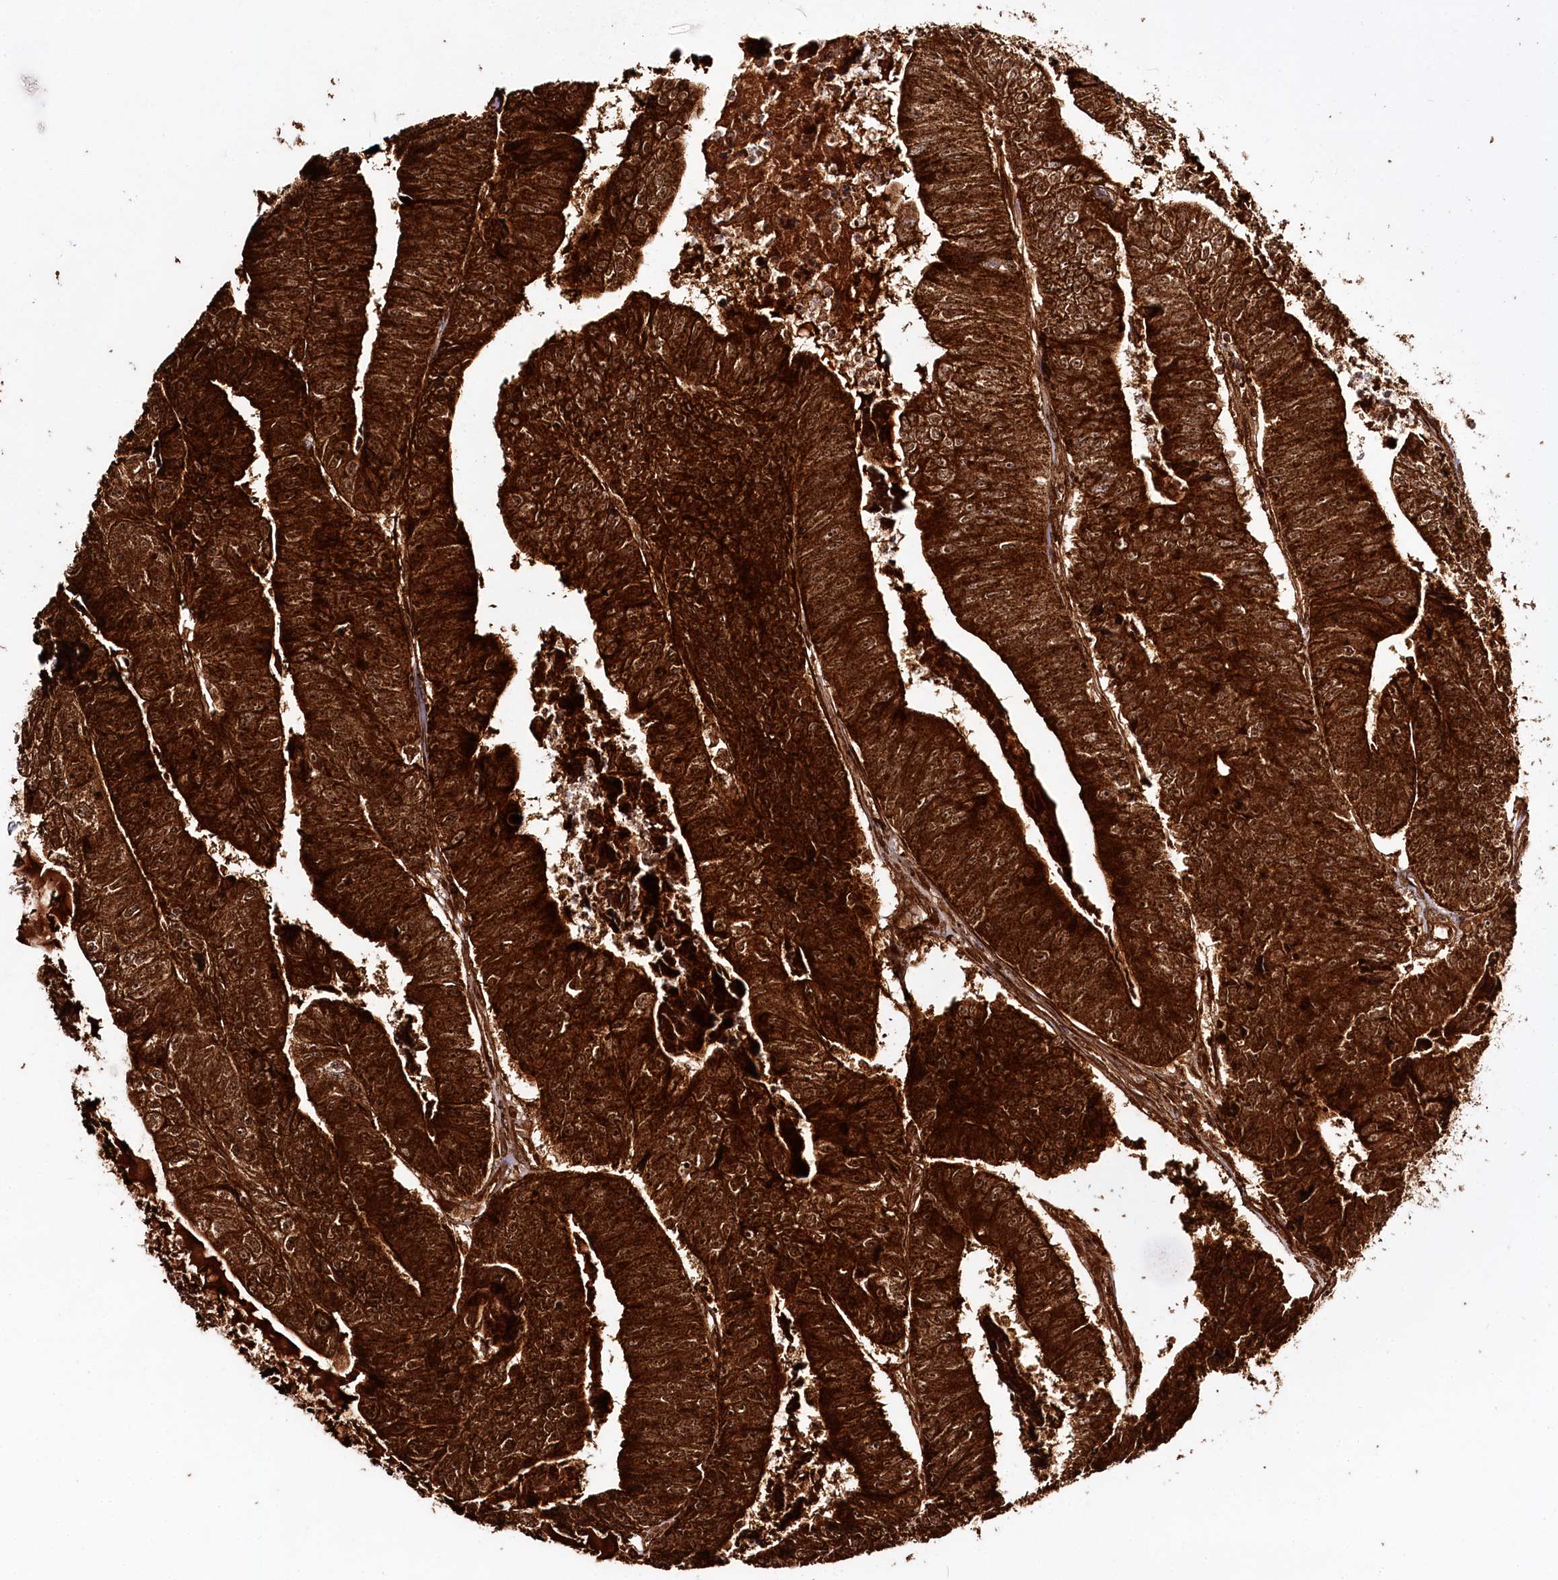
{"staining": {"intensity": "strong", "quantity": ">75%", "location": "cytoplasmic/membranous"}, "tissue": "colorectal cancer", "cell_type": "Tumor cells", "image_type": "cancer", "snomed": [{"axis": "morphology", "description": "Adenocarcinoma, NOS"}, {"axis": "topography", "description": "Colon"}], "caption": "Protein positivity by immunohistochemistry (IHC) displays strong cytoplasmic/membranous positivity in approximately >75% of tumor cells in colorectal cancer (adenocarcinoma). The staining was performed using DAB (3,3'-diaminobenzidine) to visualize the protein expression in brown, while the nuclei were stained in blue with hematoxylin (Magnification: 20x).", "gene": "REXO2", "patient": {"sex": "female", "age": 67}}